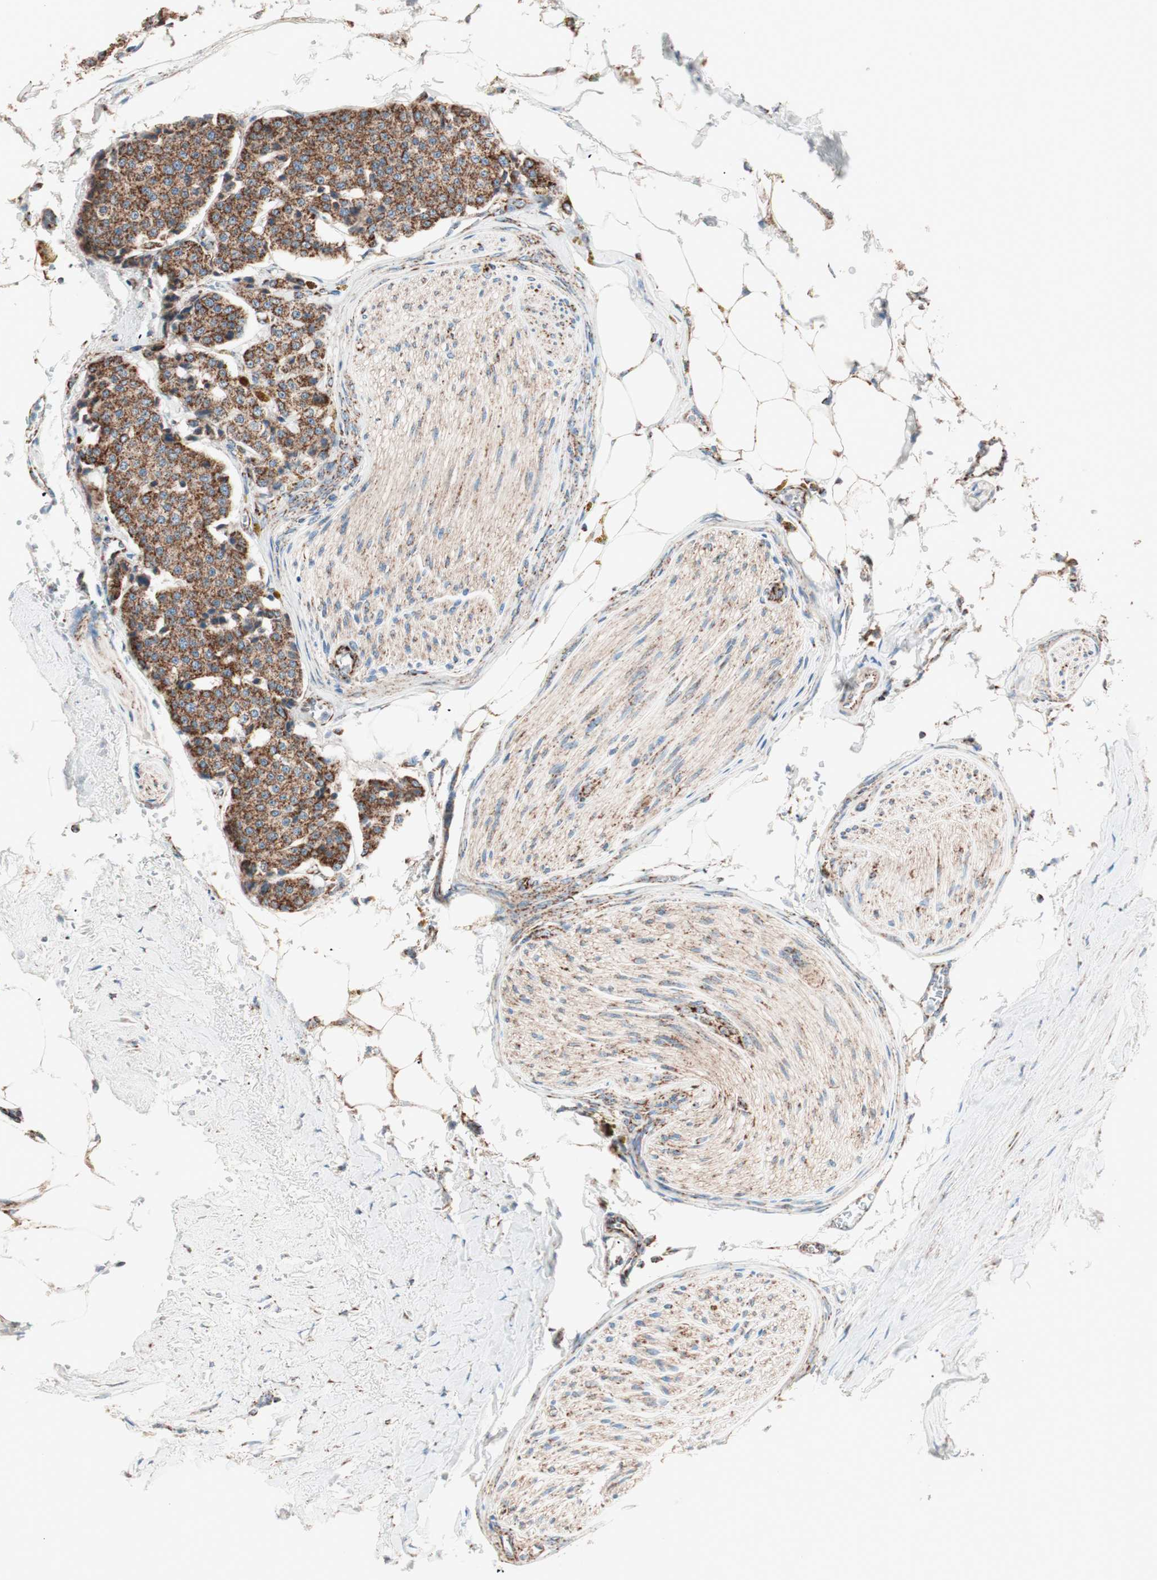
{"staining": {"intensity": "strong", "quantity": ">75%", "location": "cytoplasmic/membranous"}, "tissue": "carcinoid", "cell_type": "Tumor cells", "image_type": "cancer", "snomed": [{"axis": "morphology", "description": "Carcinoid, malignant, NOS"}, {"axis": "topography", "description": "Colon"}], "caption": "The histopathology image exhibits immunohistochemical staining of carcinoid (malignant). There is strong cytoplasmic/membranous positivity is identified in approximately >75% of tumor cells. (Brightfield microscopy of DAB IHC at high magnification).", "gene": "TOMM22", "patient": {"sex": "female", "age": 61}}